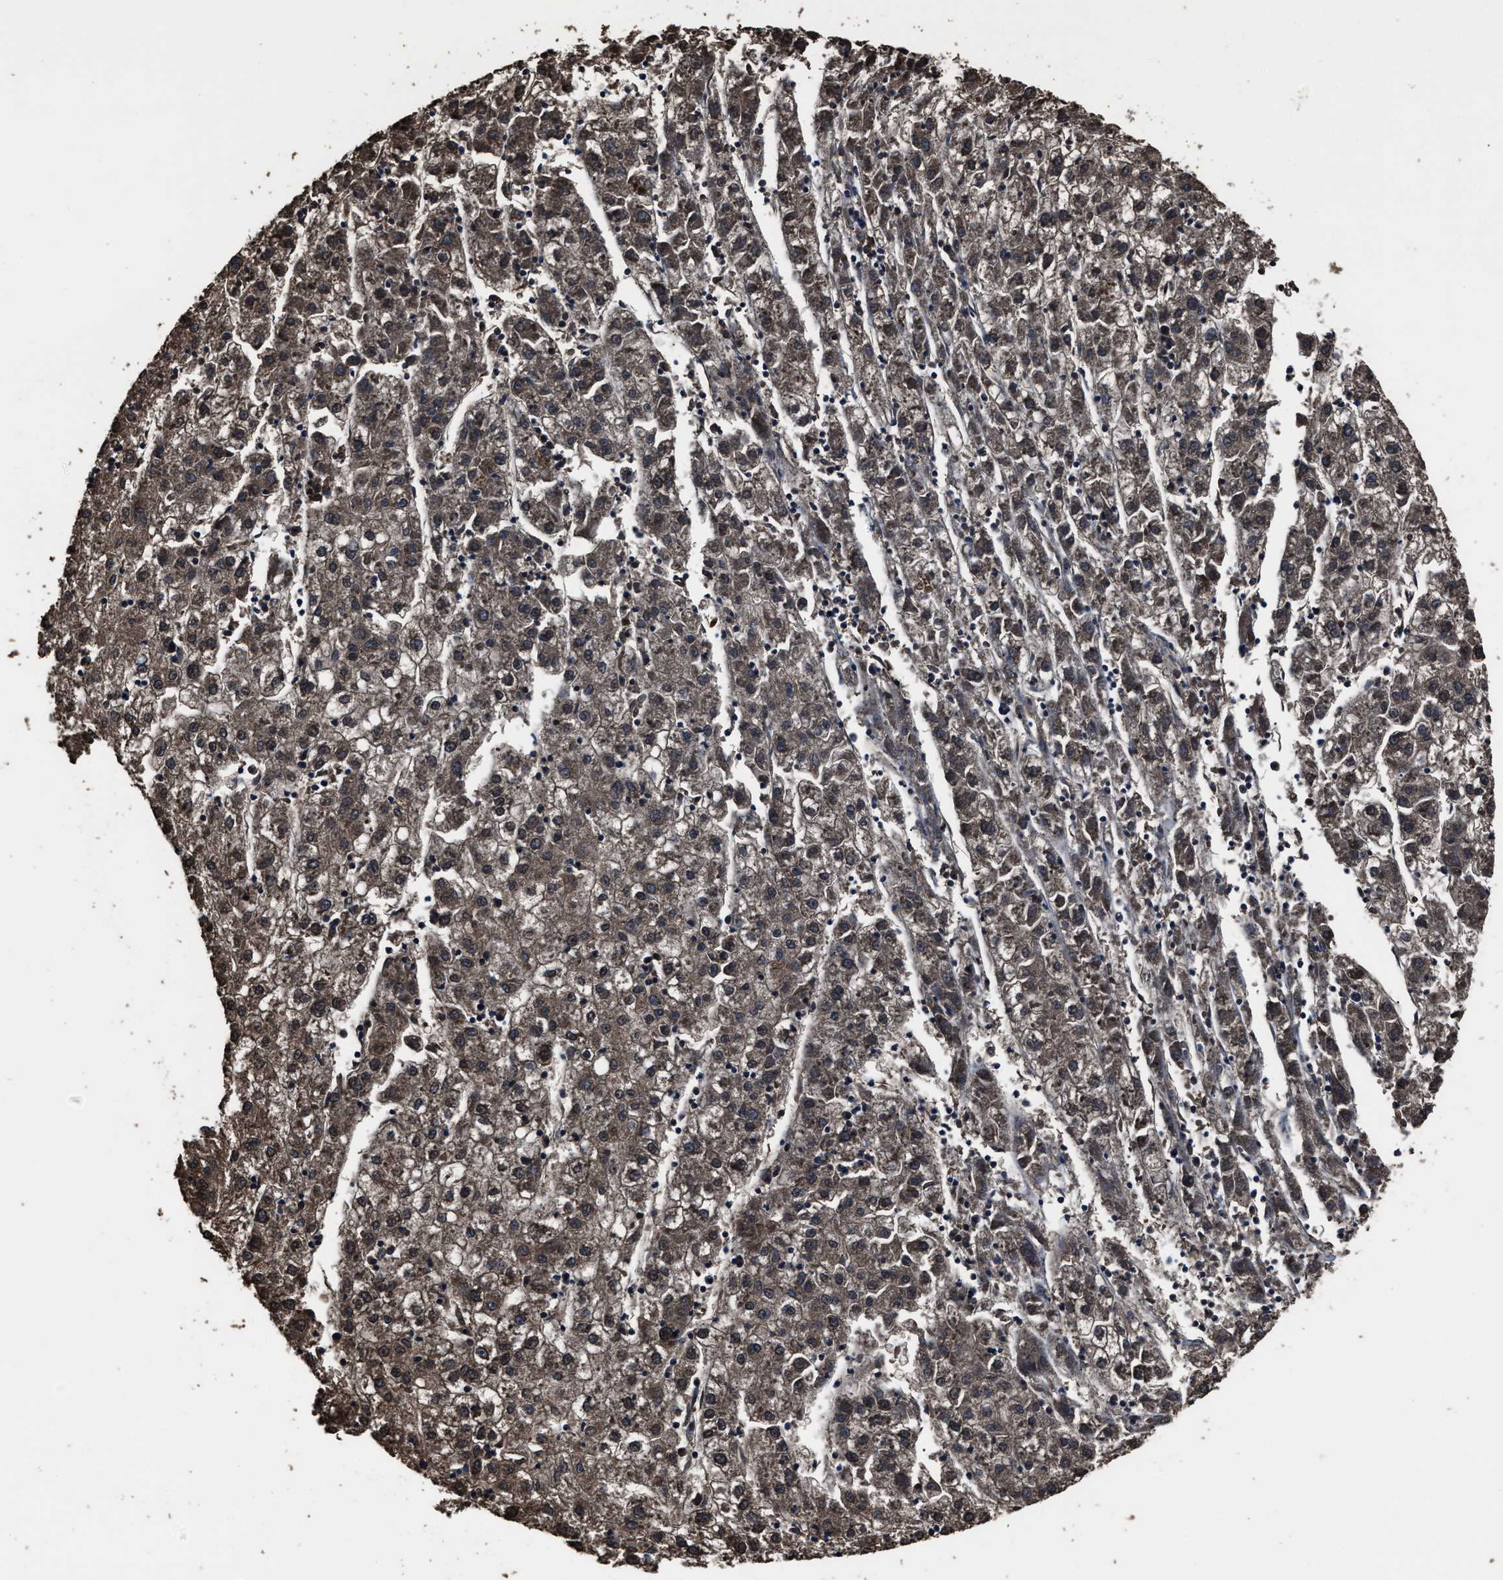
{"staining": {"intensity": "moderate", "quantity": ">75%", "location": "cytoplasmic/membranous"}, "tissue": "liver cancer", "cell_type": "Tumor cells", "image_type": "cancer", "snomed": [{"axis": "morphology", "description": "Carcinoma, Hepatocellular, NOS"}, {"axis": "topography", "description": "Liver"}], "caption": "Immunohistochemical staining of liver cancer (hepatocellular carcinoma) demonstrates moderate cytoplasmic/membranous protein positivity in about >75% of tumor cells. (Brightfield microscopy of DAB IHC at high magnification).", "gene": "RSBN1L", "patient": {"sex": "male", "age": 72}}